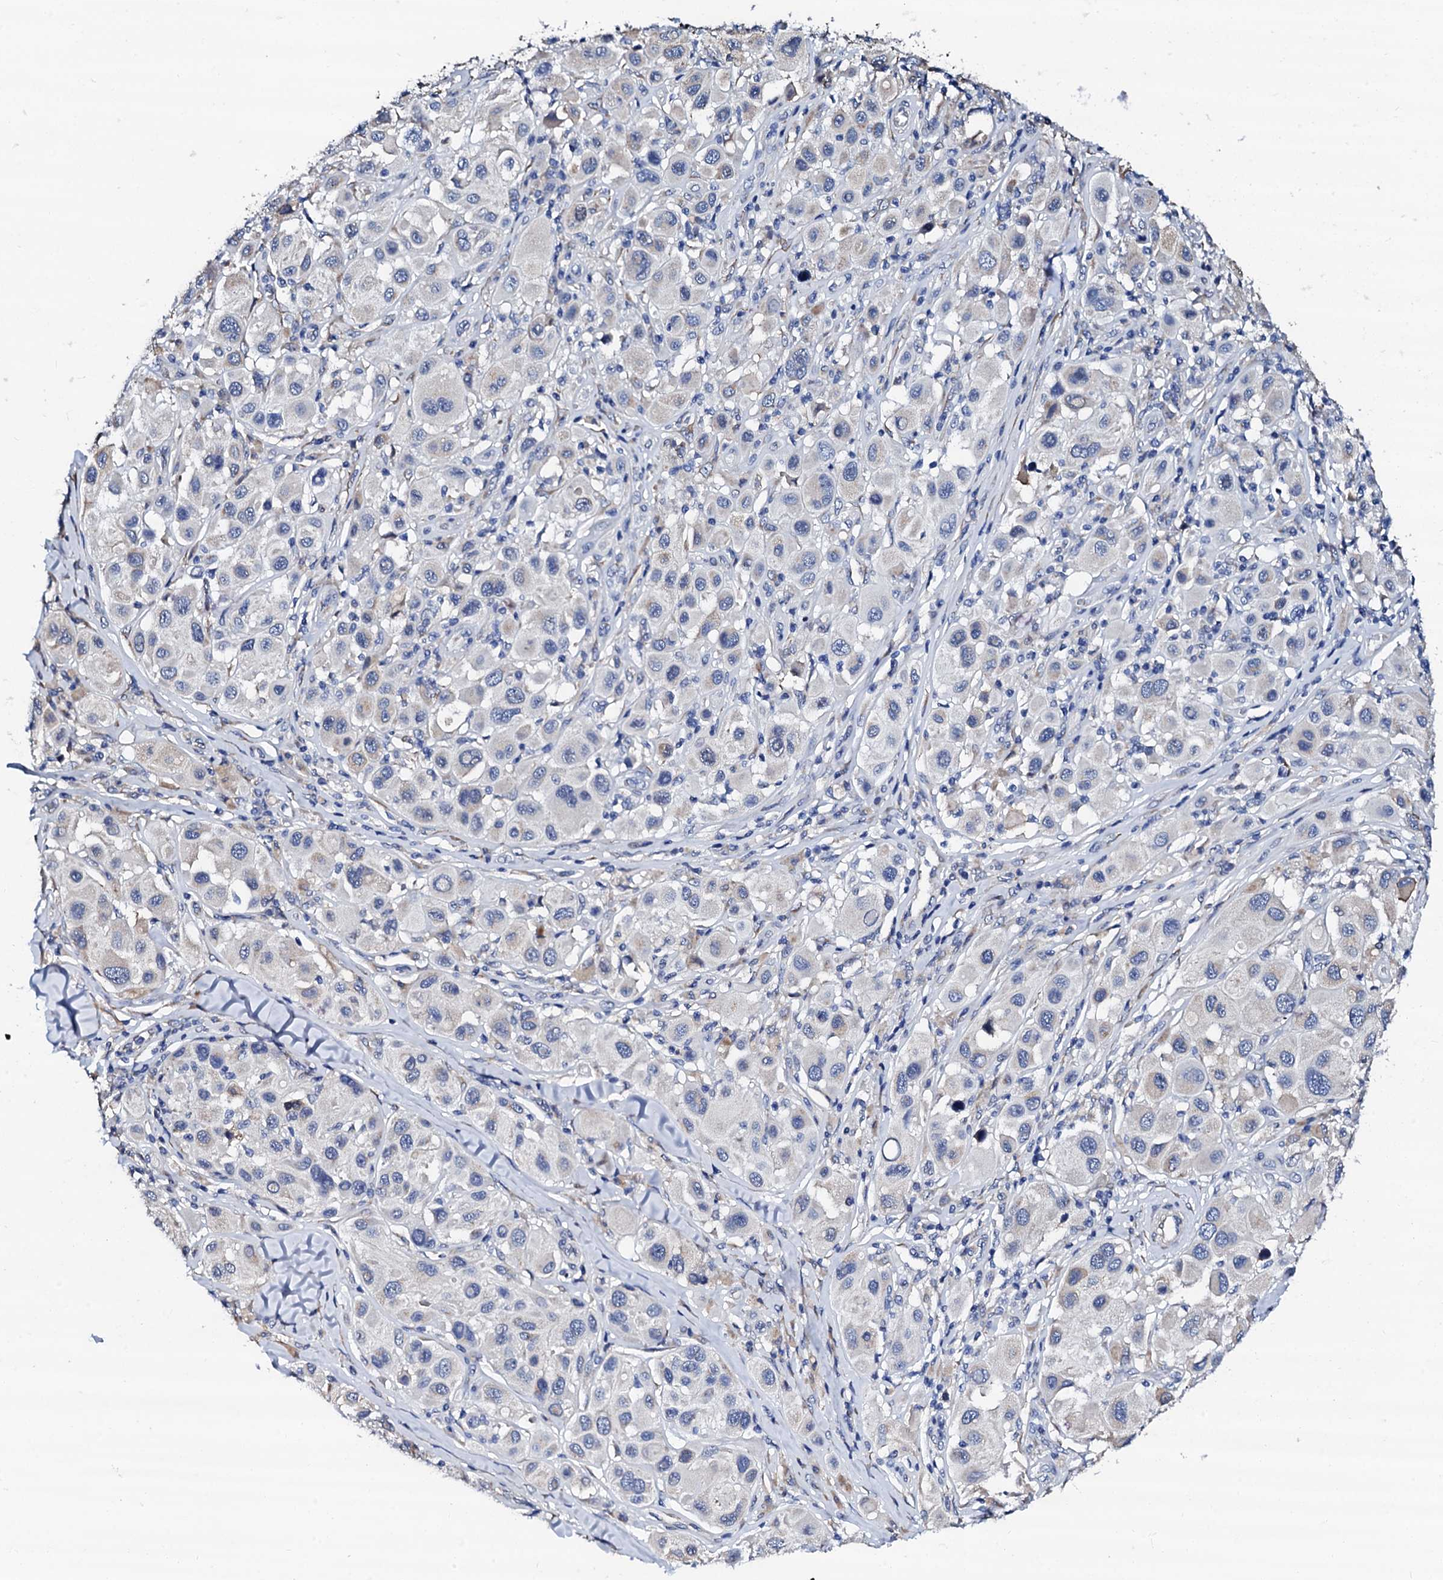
{"staining": {"intensity": "negative", "quantity": "none", "location": "none"}, "tissue": "melanoma", "cell_type": "Tumor cells", "image_type": "cancer", "snomed": [{"axis": "morphology", "description": "Malignant melanoma, Metastatic site"}, {"axis": "topography", "description": "Skin"}], "caption": "Malignant melanoma (metastatic site) was stained to show a protein in brown. There is no significant positivity in tumor cells.", "gene": "AKAP3", "patient": {"sex": "male", "age": 41}}